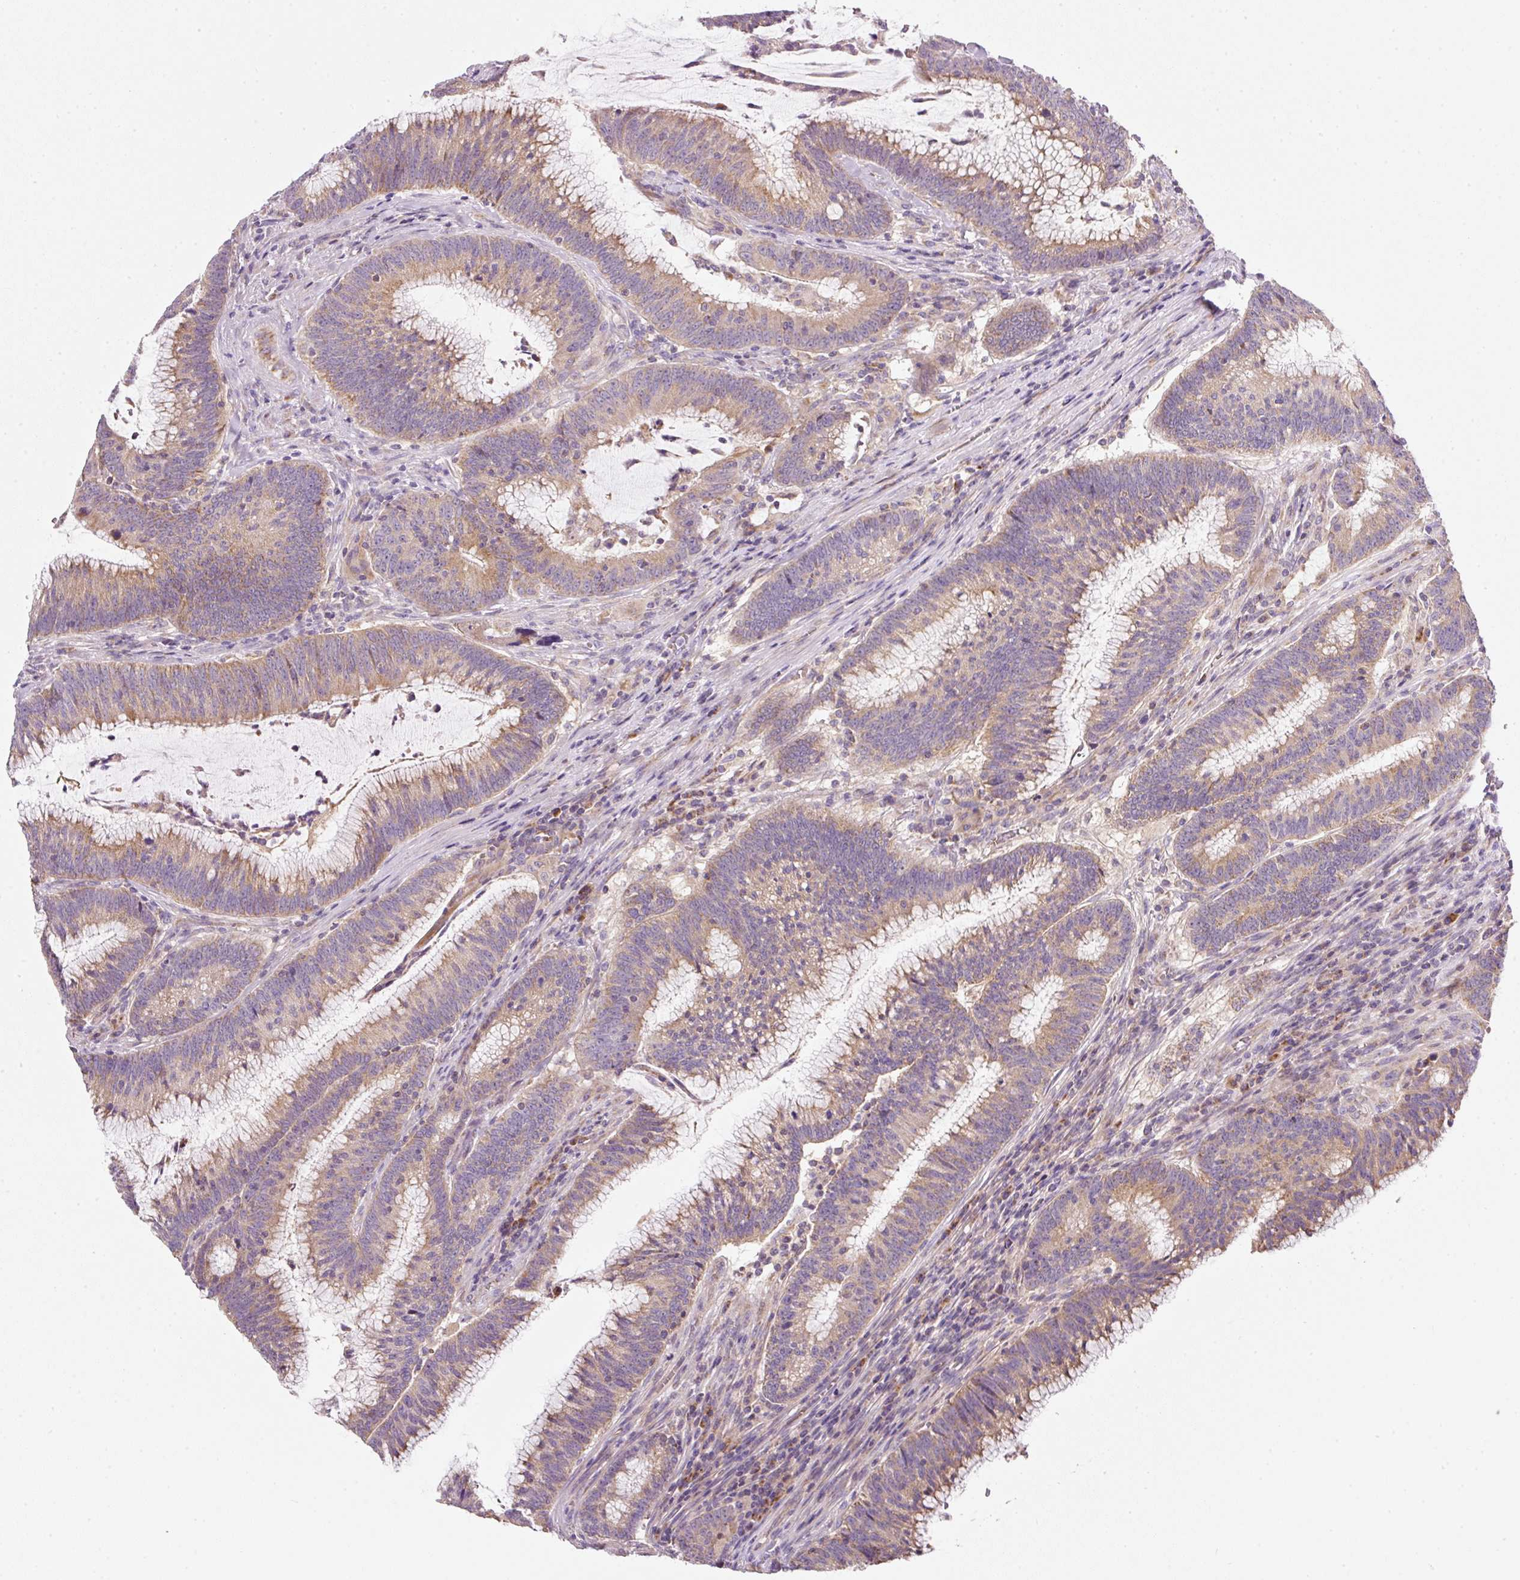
{"staining": {"intensity": "weak", "quantity": ">75%", "location": "cytoplasmic/membranous"}, "tissue": "colorectal cancer", "cell_type": "Tumor cells", "image_type": "cancer", "snomed": [{"axis": "morphology", "description": "Adenocarcinoma, NOS"}, {"axis": "topography", "description": "Rectum"}], "caption": "There is low levels of weak cytoplasmic/membranous staining in tumor cells of colorectal cancer, as demonstrated by immunohistochemical staining (brown color).", "gene": "NDUFA1", "patient": {"sex": "female", "age": 77}}